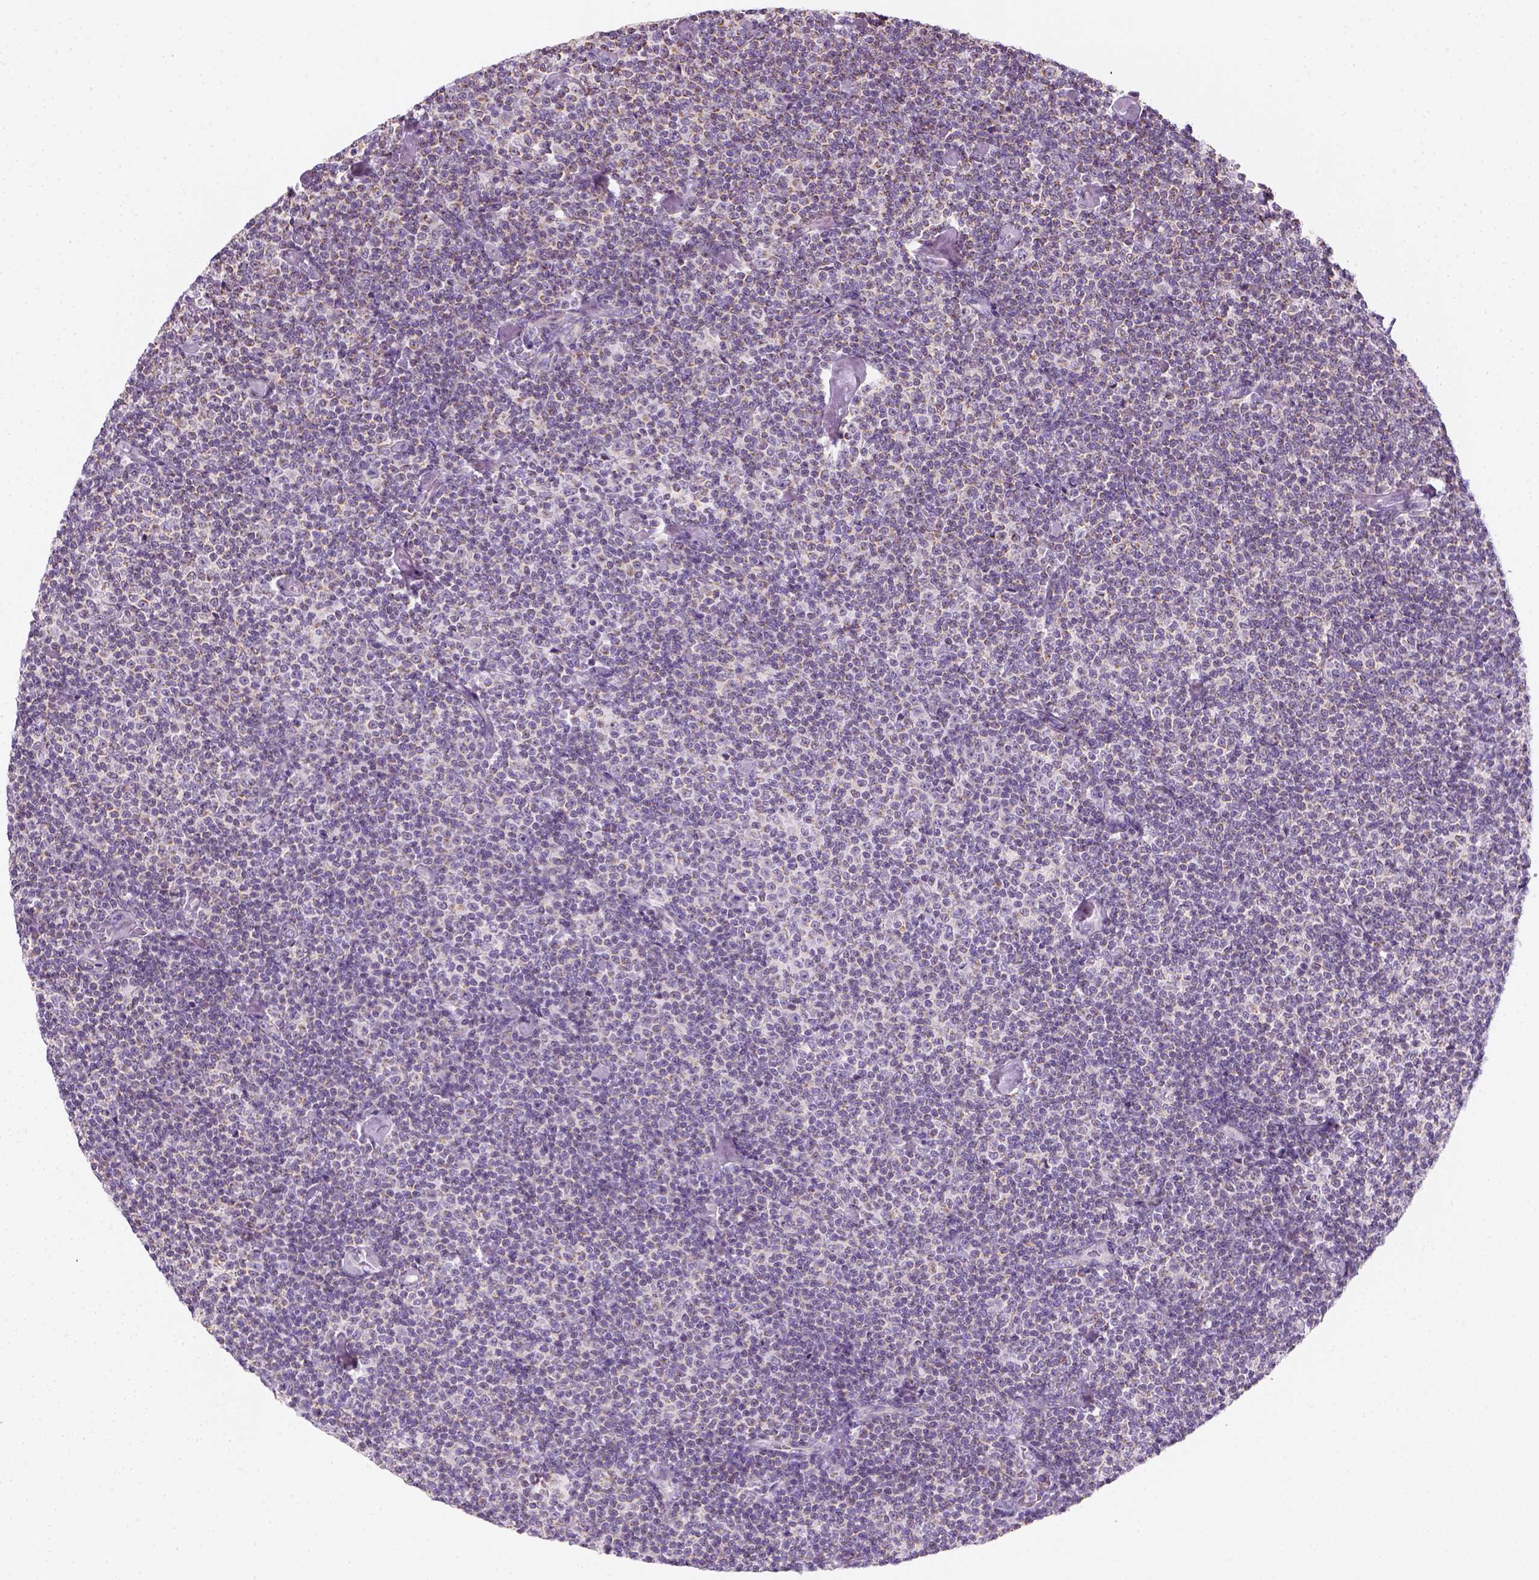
{"staining": {"intensity": "negative", "quantity": "none", "location": "none"}, "tissue": "lymphoma", "cell_type": "Tumor cells", "image_type": "cancer", "snomed": [{"axis": "morphology", "description": "Malignant lymphoma, non-Hodgkin's type, Low grade"}, {"axis": "topography", "description": "Lymph node"}], "caption": "Photomicrograph shows no significant protein positivity in tumor cells of low-grade malignant lymphoma, non-Hodgkin's type.", "gene": "AWAT2", "patient": {"sex": "male", "age": 81}}